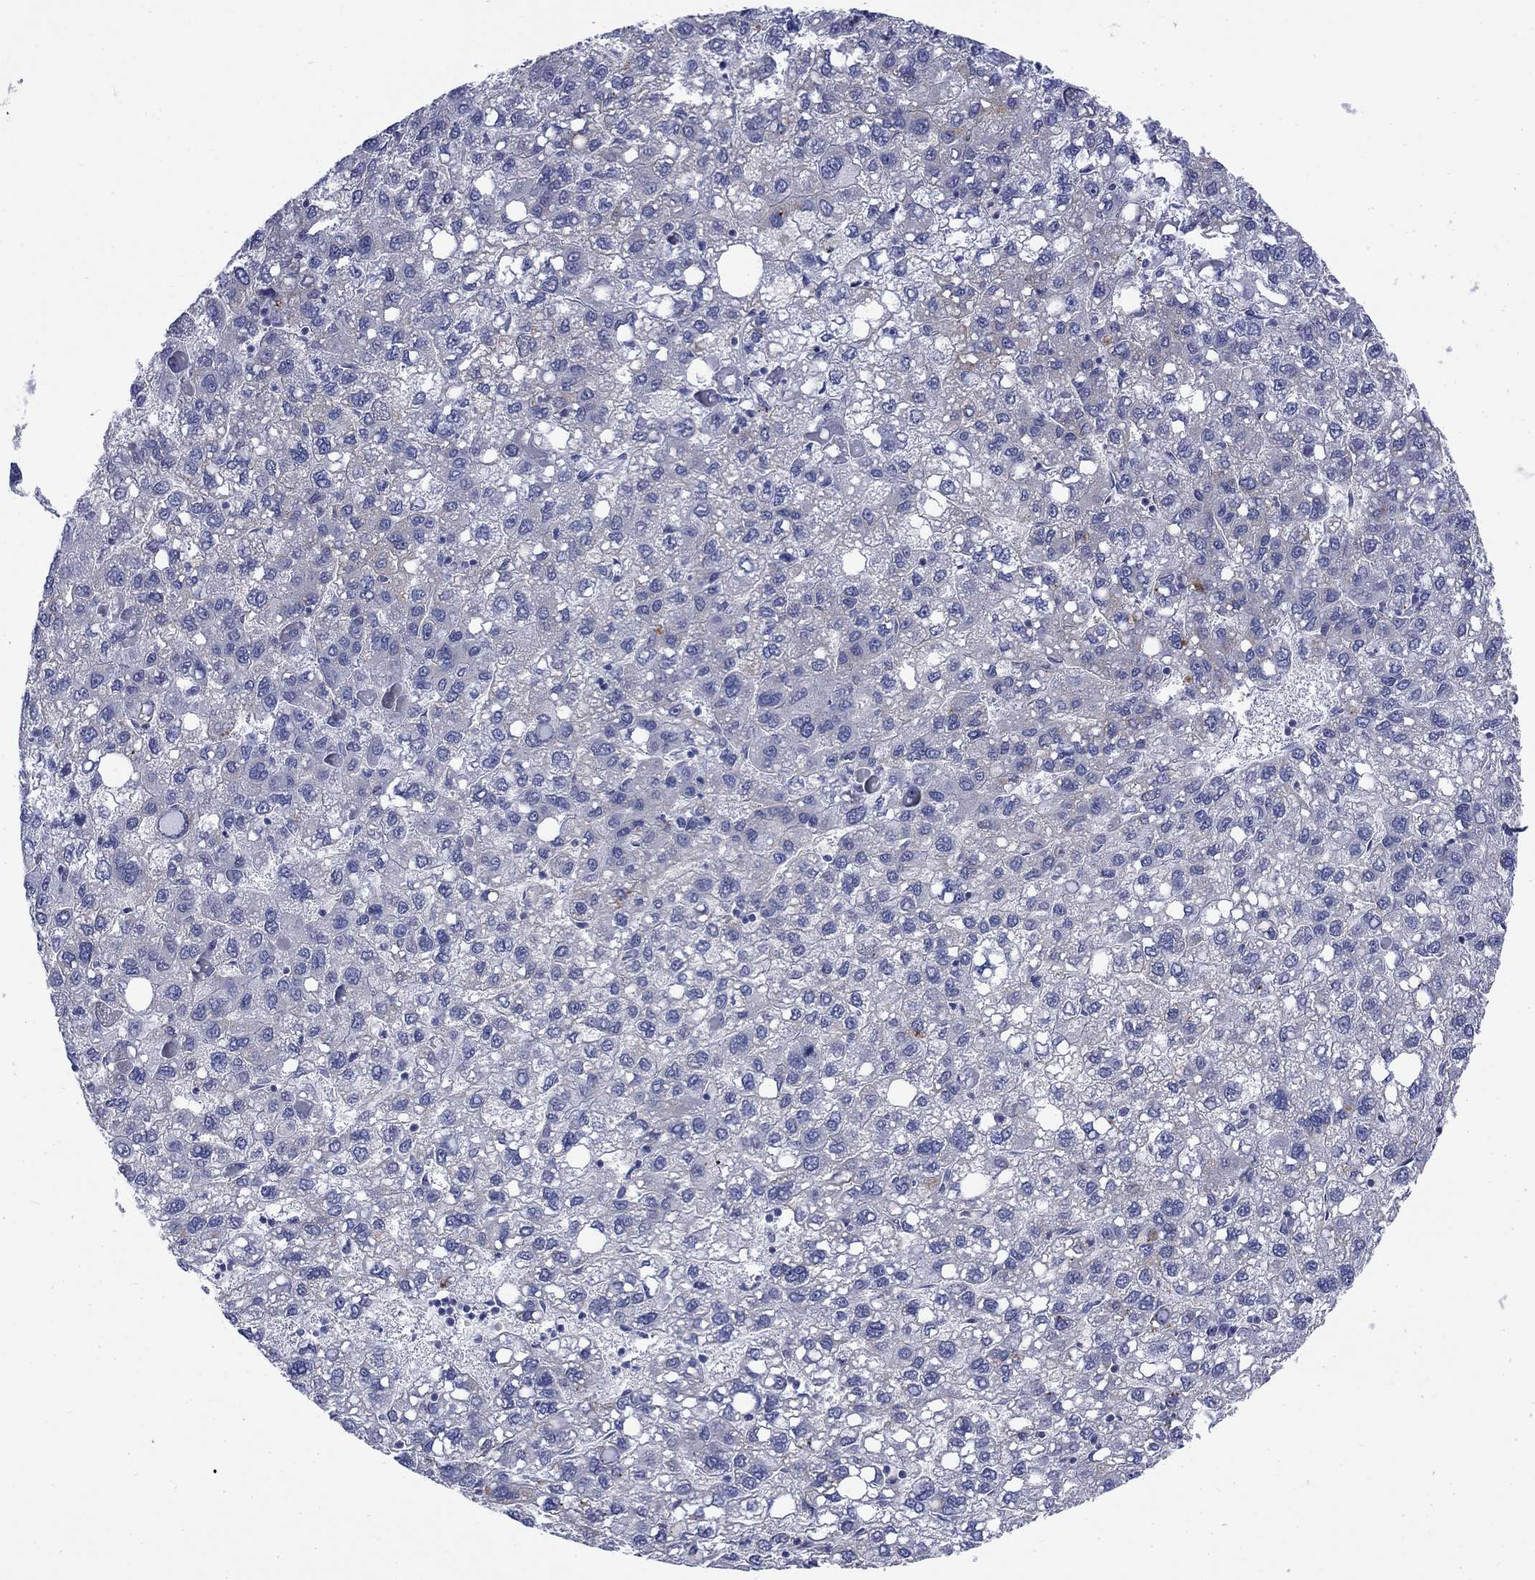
{"staining": {"intensity": "negative", "quantity": "none", "location": "none"}, "tissue": "liver cancer", "cell_type": "Tumor cells", "image_type": "cancer", "snomed": [{"axis": "morphology", "description": "Carcinoma, Hepatocellular, NOS"}, {"axis": "topography", "description": "Liver"}], "caption": "Tumor cells are negative for protein expression in human liver hepatocellular carcinoma.", "gene": "IGF2BP3", "patient": {"sex": "female", "age": 82}}